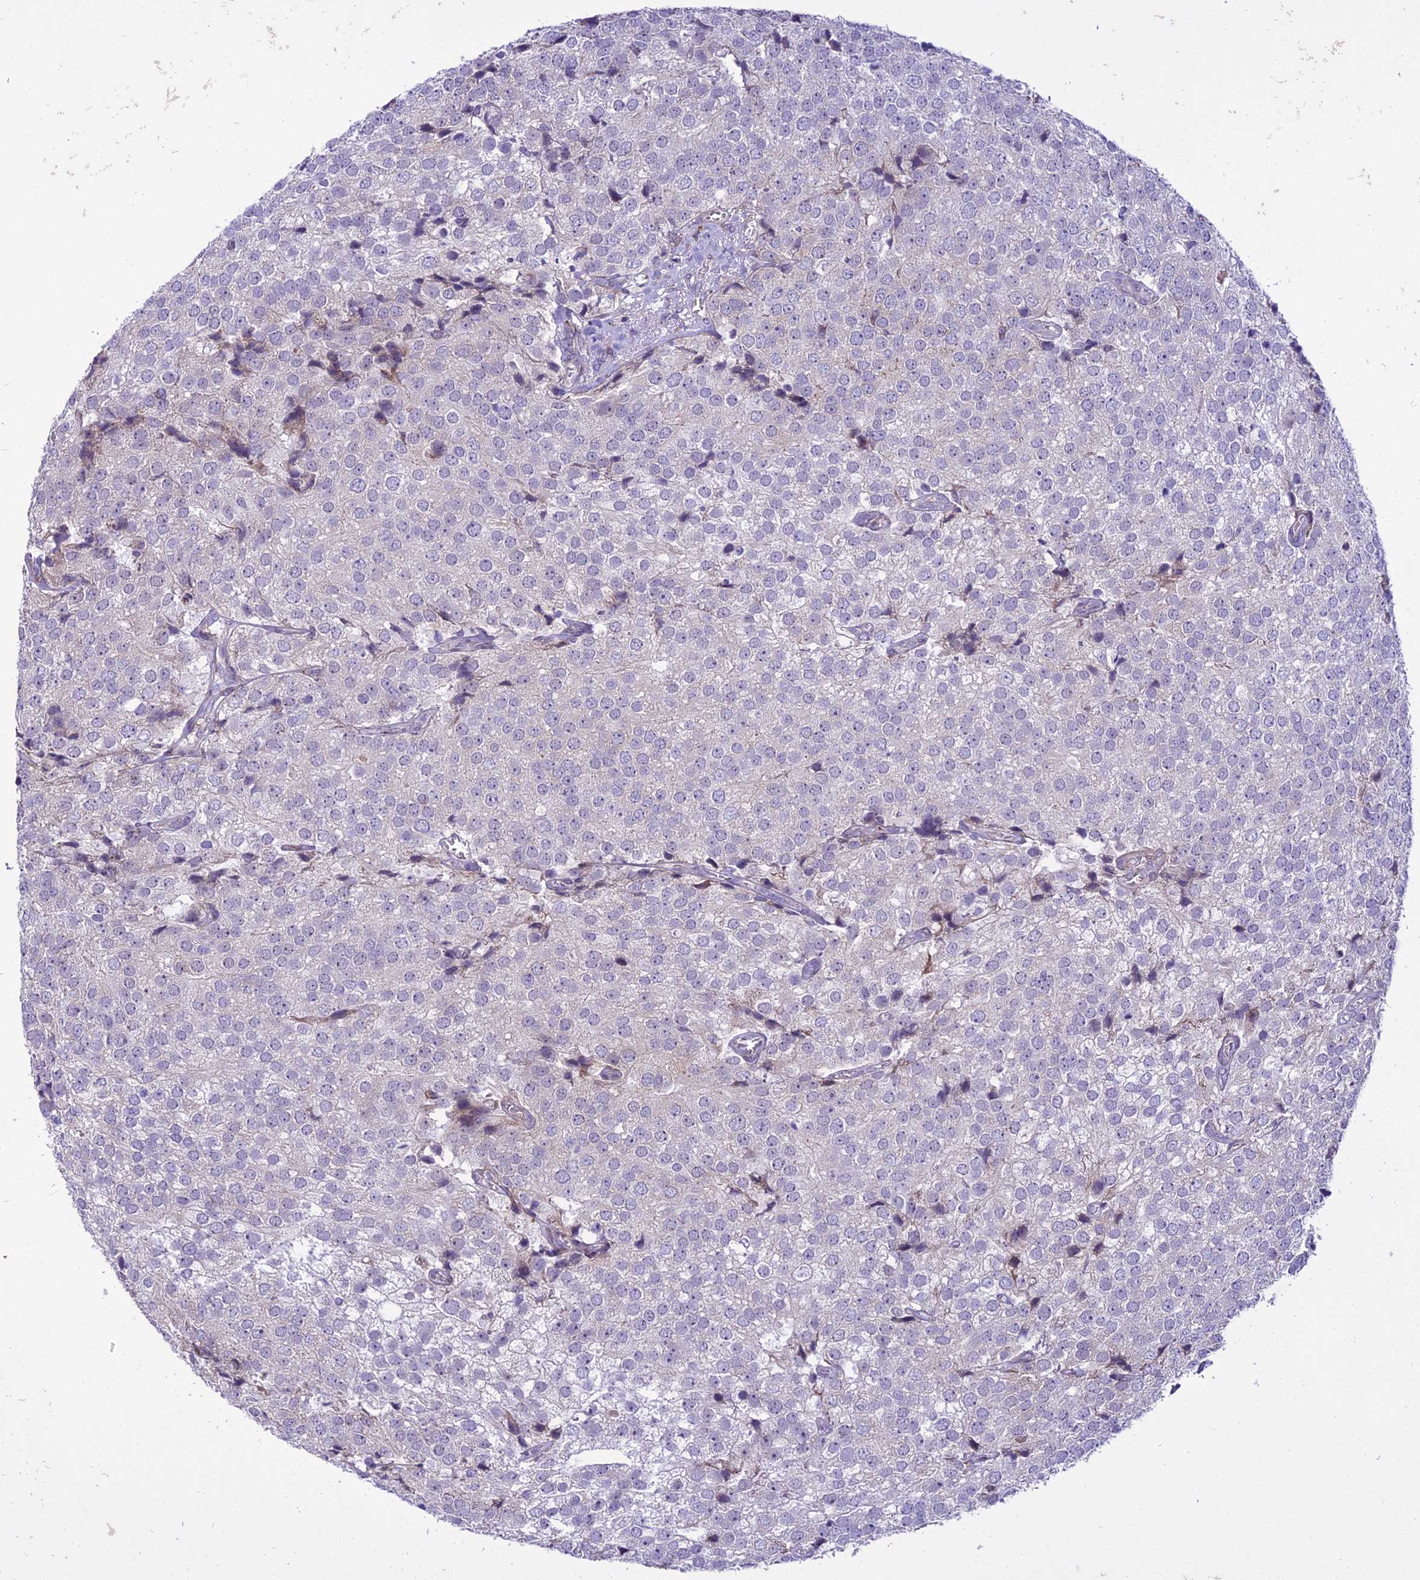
{"staining": {"intensity": "negative", "quantity": "none", "location": "none"}, "tissue": "prostate cancer", "cell_type": "Tumor cells", "image_type": "cancer", "snomed": [{"axis": "morphology", "description": "Adenocarcinoma, High grade"}, {"axis": "topography", "description": "Prostate"}], "caption": "A photomicrograph of prostate high-grade adenocarcinoma stained for a protein demonstrates no brown staining in tumor cells.", "gene": "NEURL2", "patient": {"sex": "male", "age": 49}}